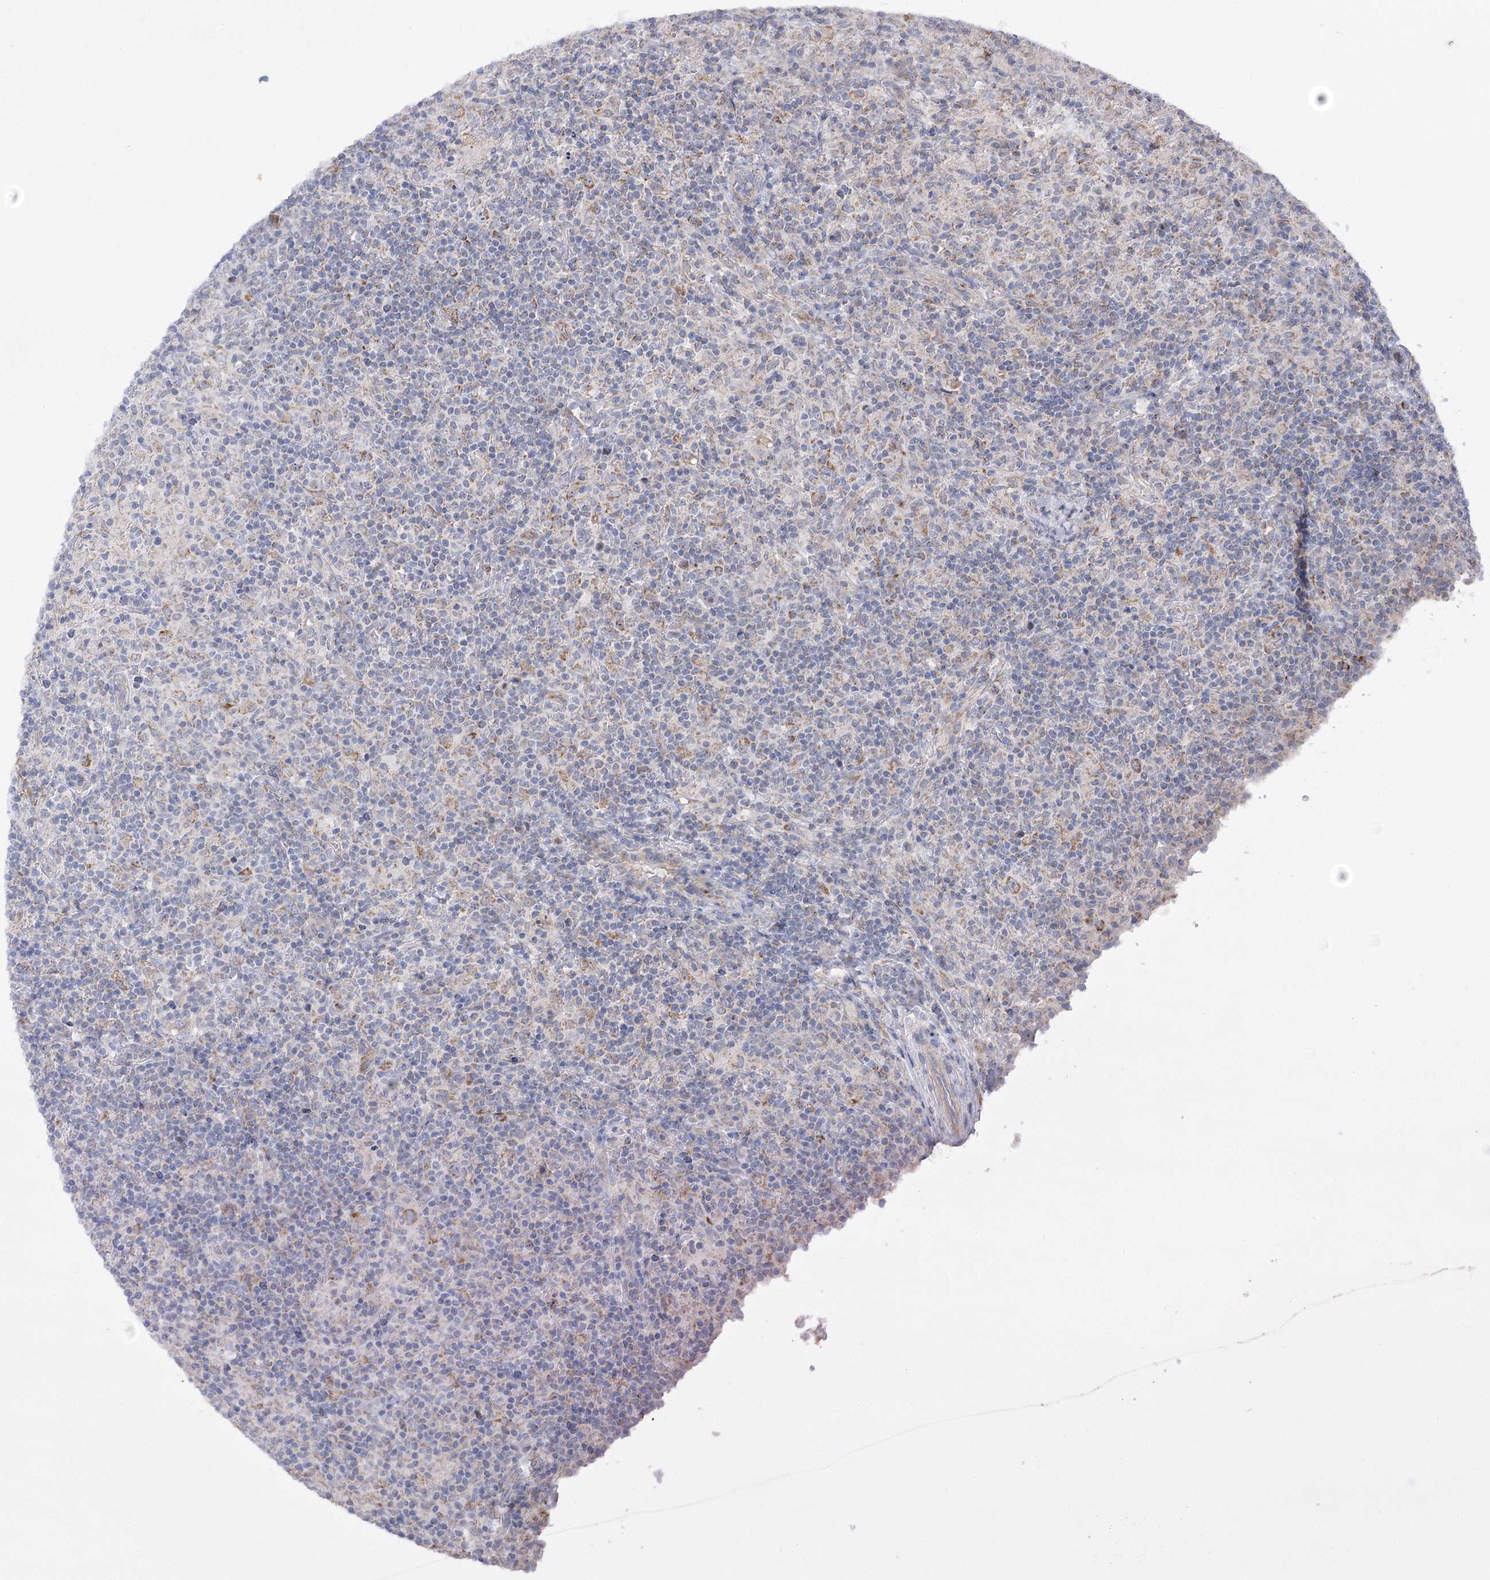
{"staining": {"intensity": "moderate", "quantity": ">75%", "location": "cytoplasmic/membranous"}, "tissue": "lymphoma", "cell_type": "Tumor cells", "image_type": "cancer", "snomed": [{"axis": "morphology", "description": "Hodgkin's disease, NOS"}, {"axis": "topography", "description": "Lymph node"}], "caption": "Protein expression by immunohistochemistry (IHC) reveals moderate cytoplasmic/membranous positivity in about >75% of tumor cells in Hodgkin's disease.", "gene": "ECHDC3", "patient": {"sex": "male", "age": 70}}